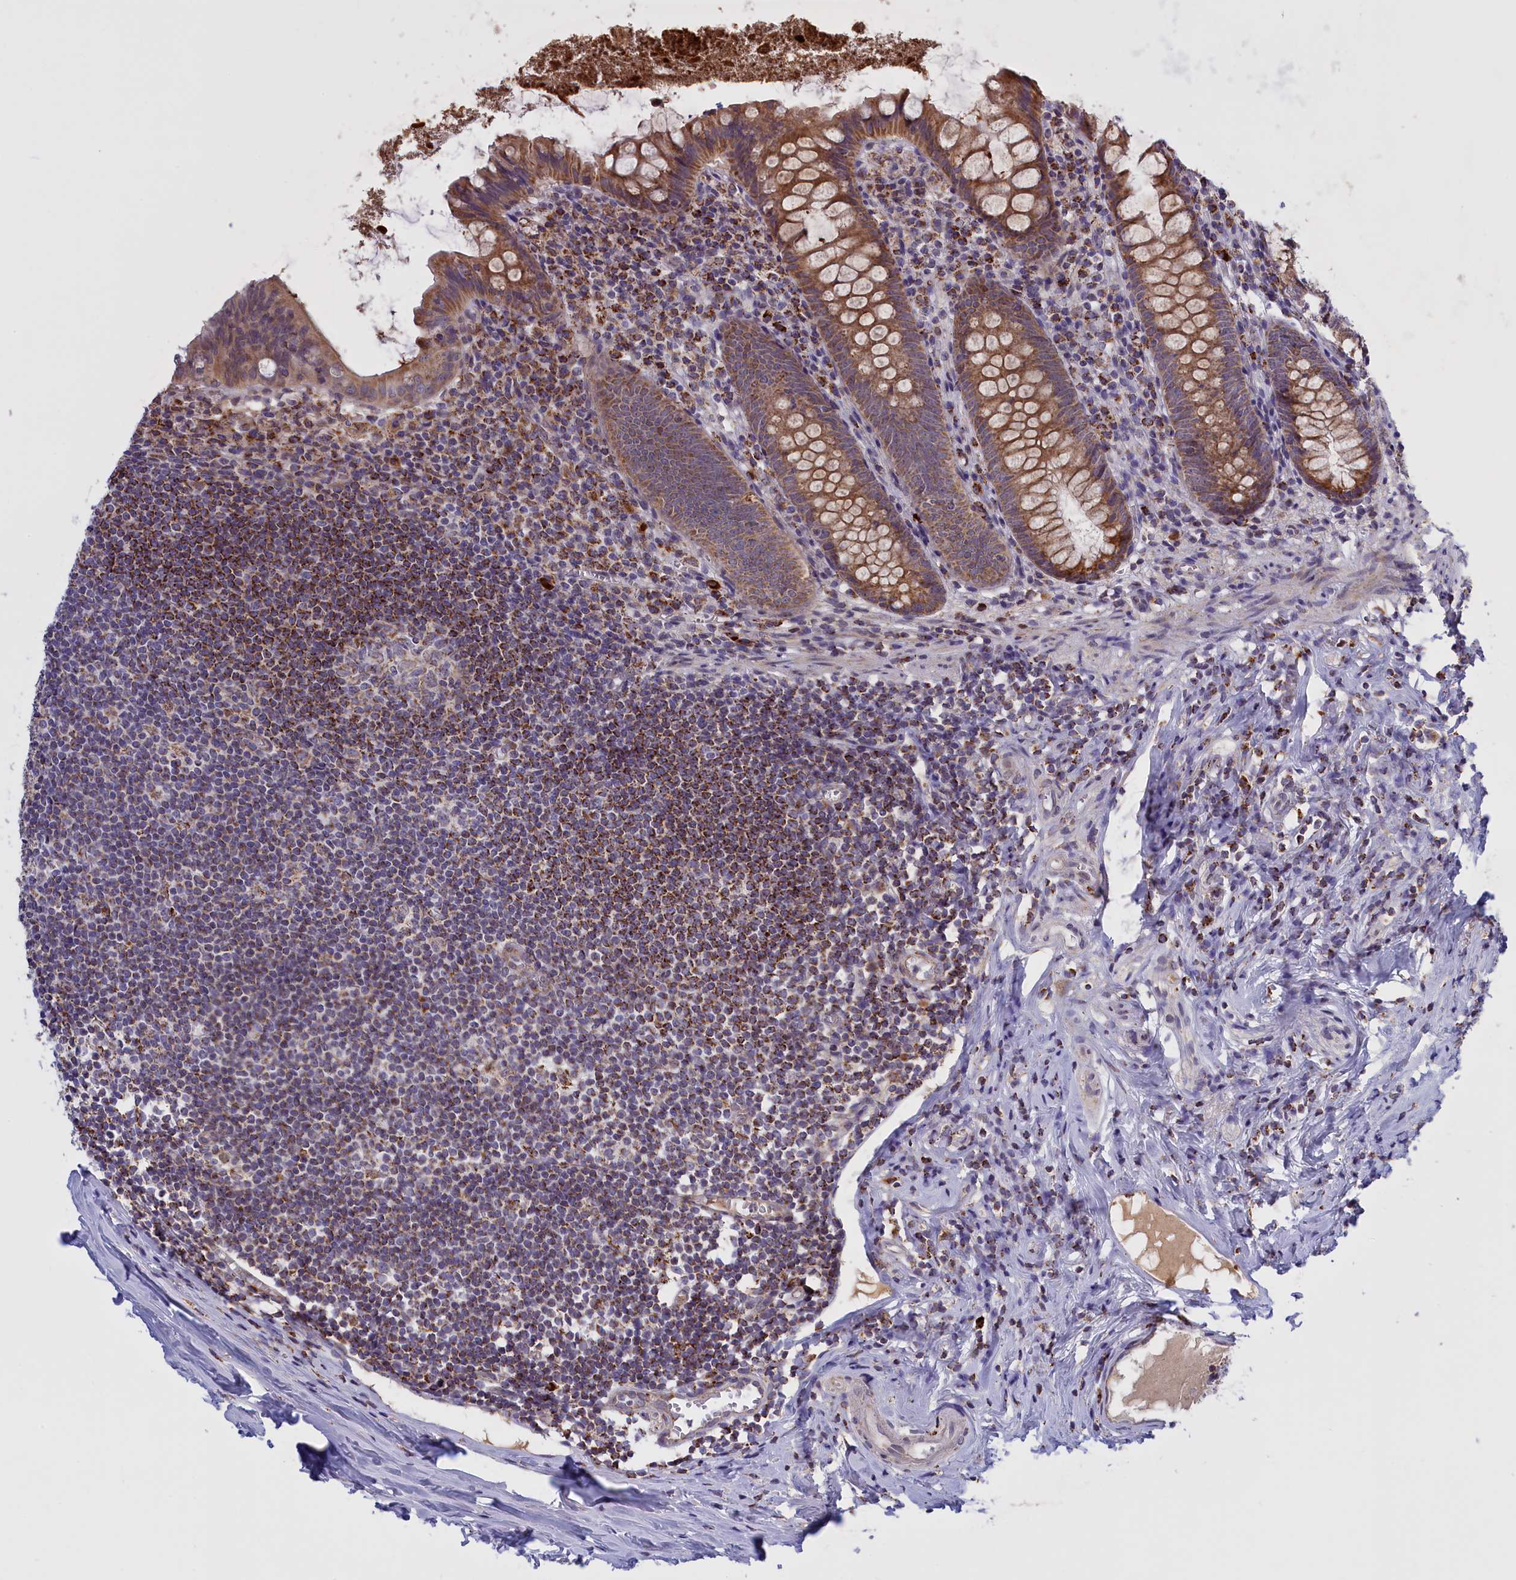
{"staining": {"intensity": "moderate", "quantity": ">75%", "location": "cytoplasmic/membranous"}, "tissue": "appendix", "cell_type": "Glandular cells", "image_type": "normal", "snomed": [{"axis": "morphology", "description": "Normal tissue, NOS"}, {"axis": "topography", "description": "Appendix"}], "caption": "A brown stain highlights moderate cytoplasmic/membranous positivity of a protein in glandular cells of unremarkable appendix. (DAB (3,3'-diaminobenzidine) = brown stain, brightfield microscopy at high magnification).", "gene": "FAM149B1", "patient": {"sex": "female", "age": 51}}